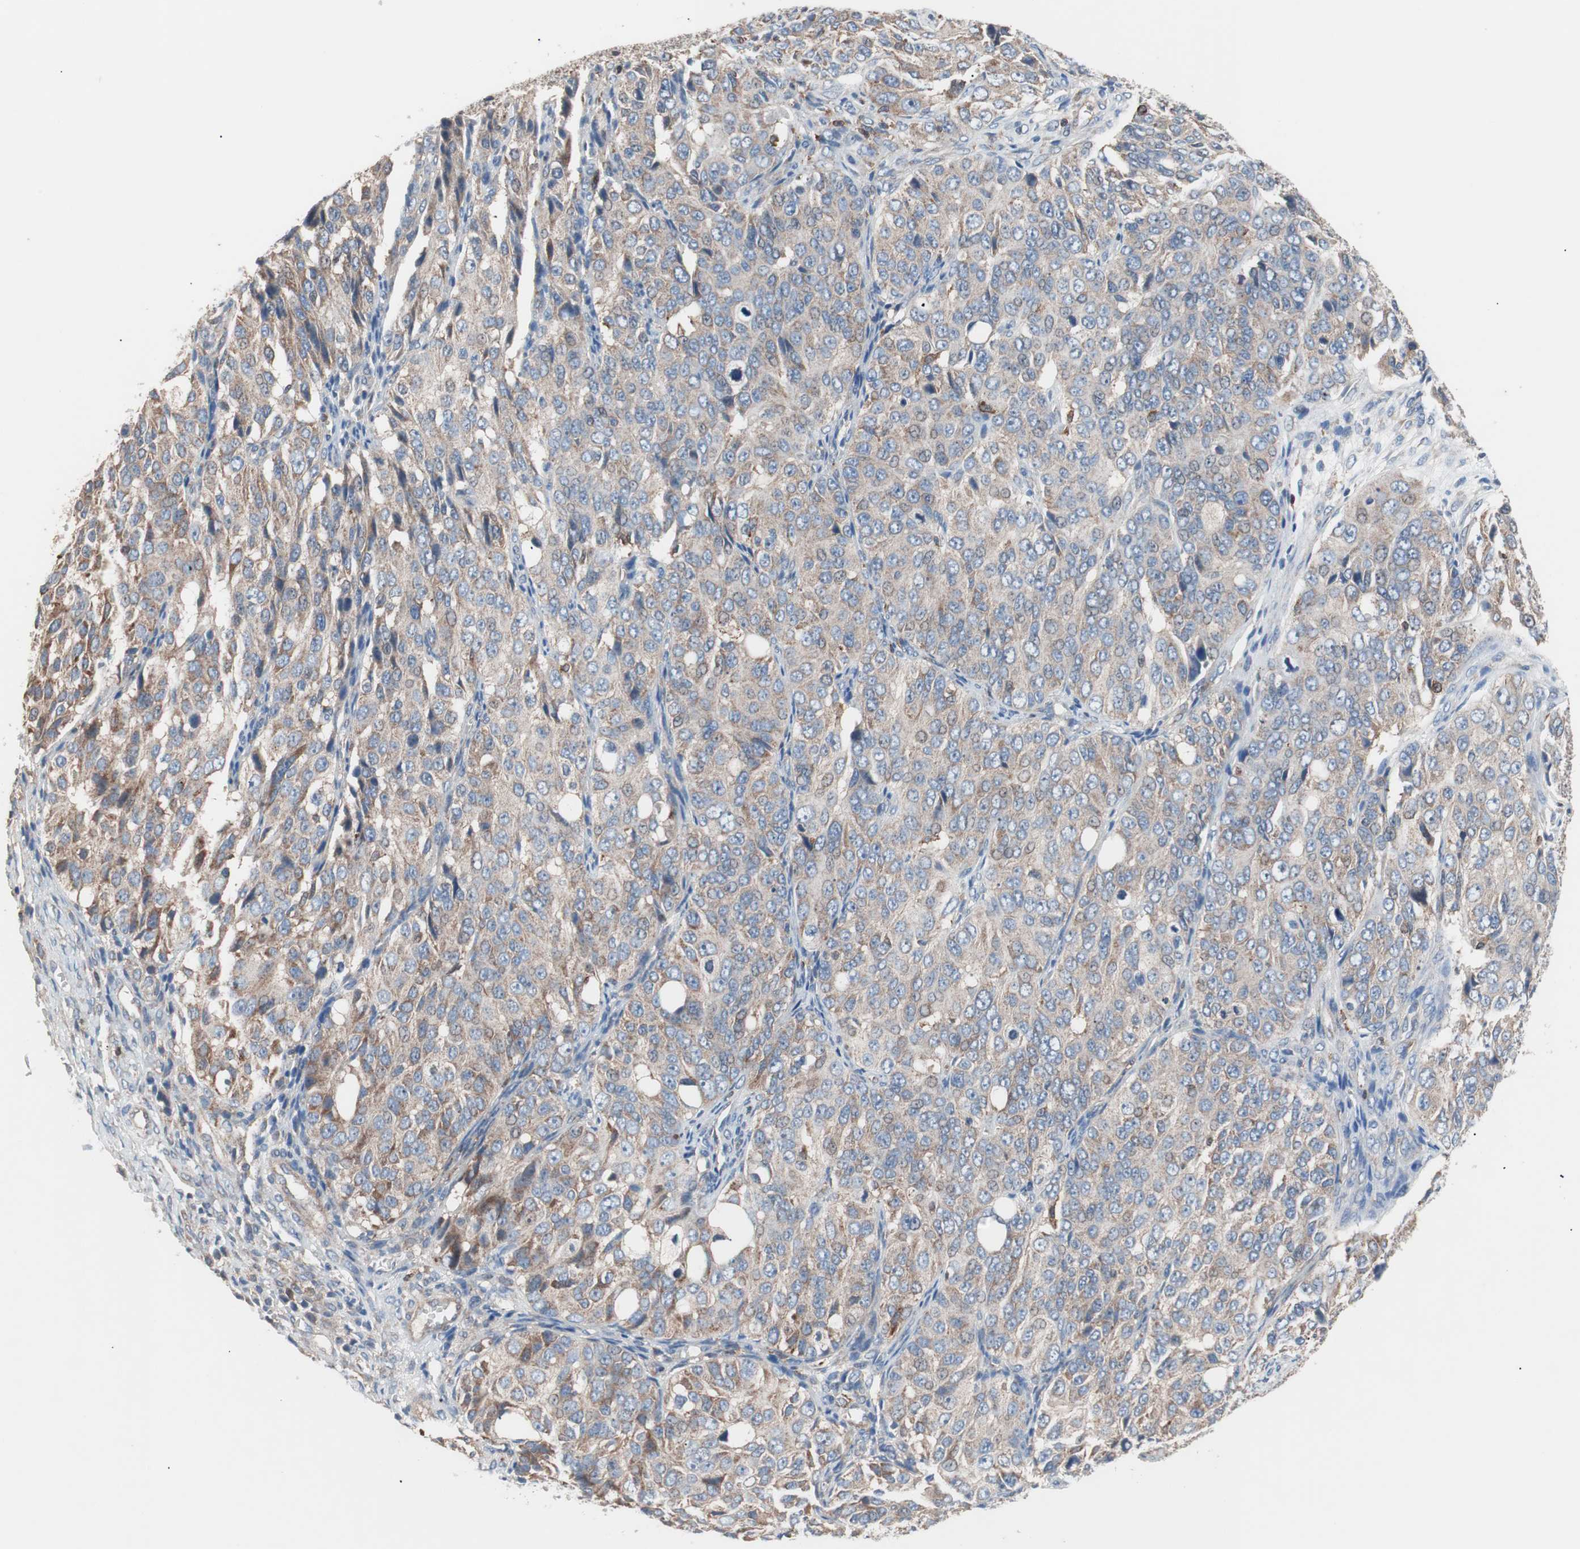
{"staining": {"intensity": "weak", "quantity": ">75%", "location": "cytoplasmic/membranous"}, "tissue": "ovarian cancer", "cell_type": "Tumor cells", "image_type": "cancer", "snomed": [{"axis": "morphology", "description": "Carcinoma, endometroid"}, {"axis": "topography", "description": "Ovary"}], "caption": "This is a histology image of immunohistochemistry staining of endometroid carcinoma (ovarian), which shows weak expression in the cytoplasmic/membranous of tumor cells.", "gene": "PIK3R1", "patient": {"sex": "female", "age": 51}}